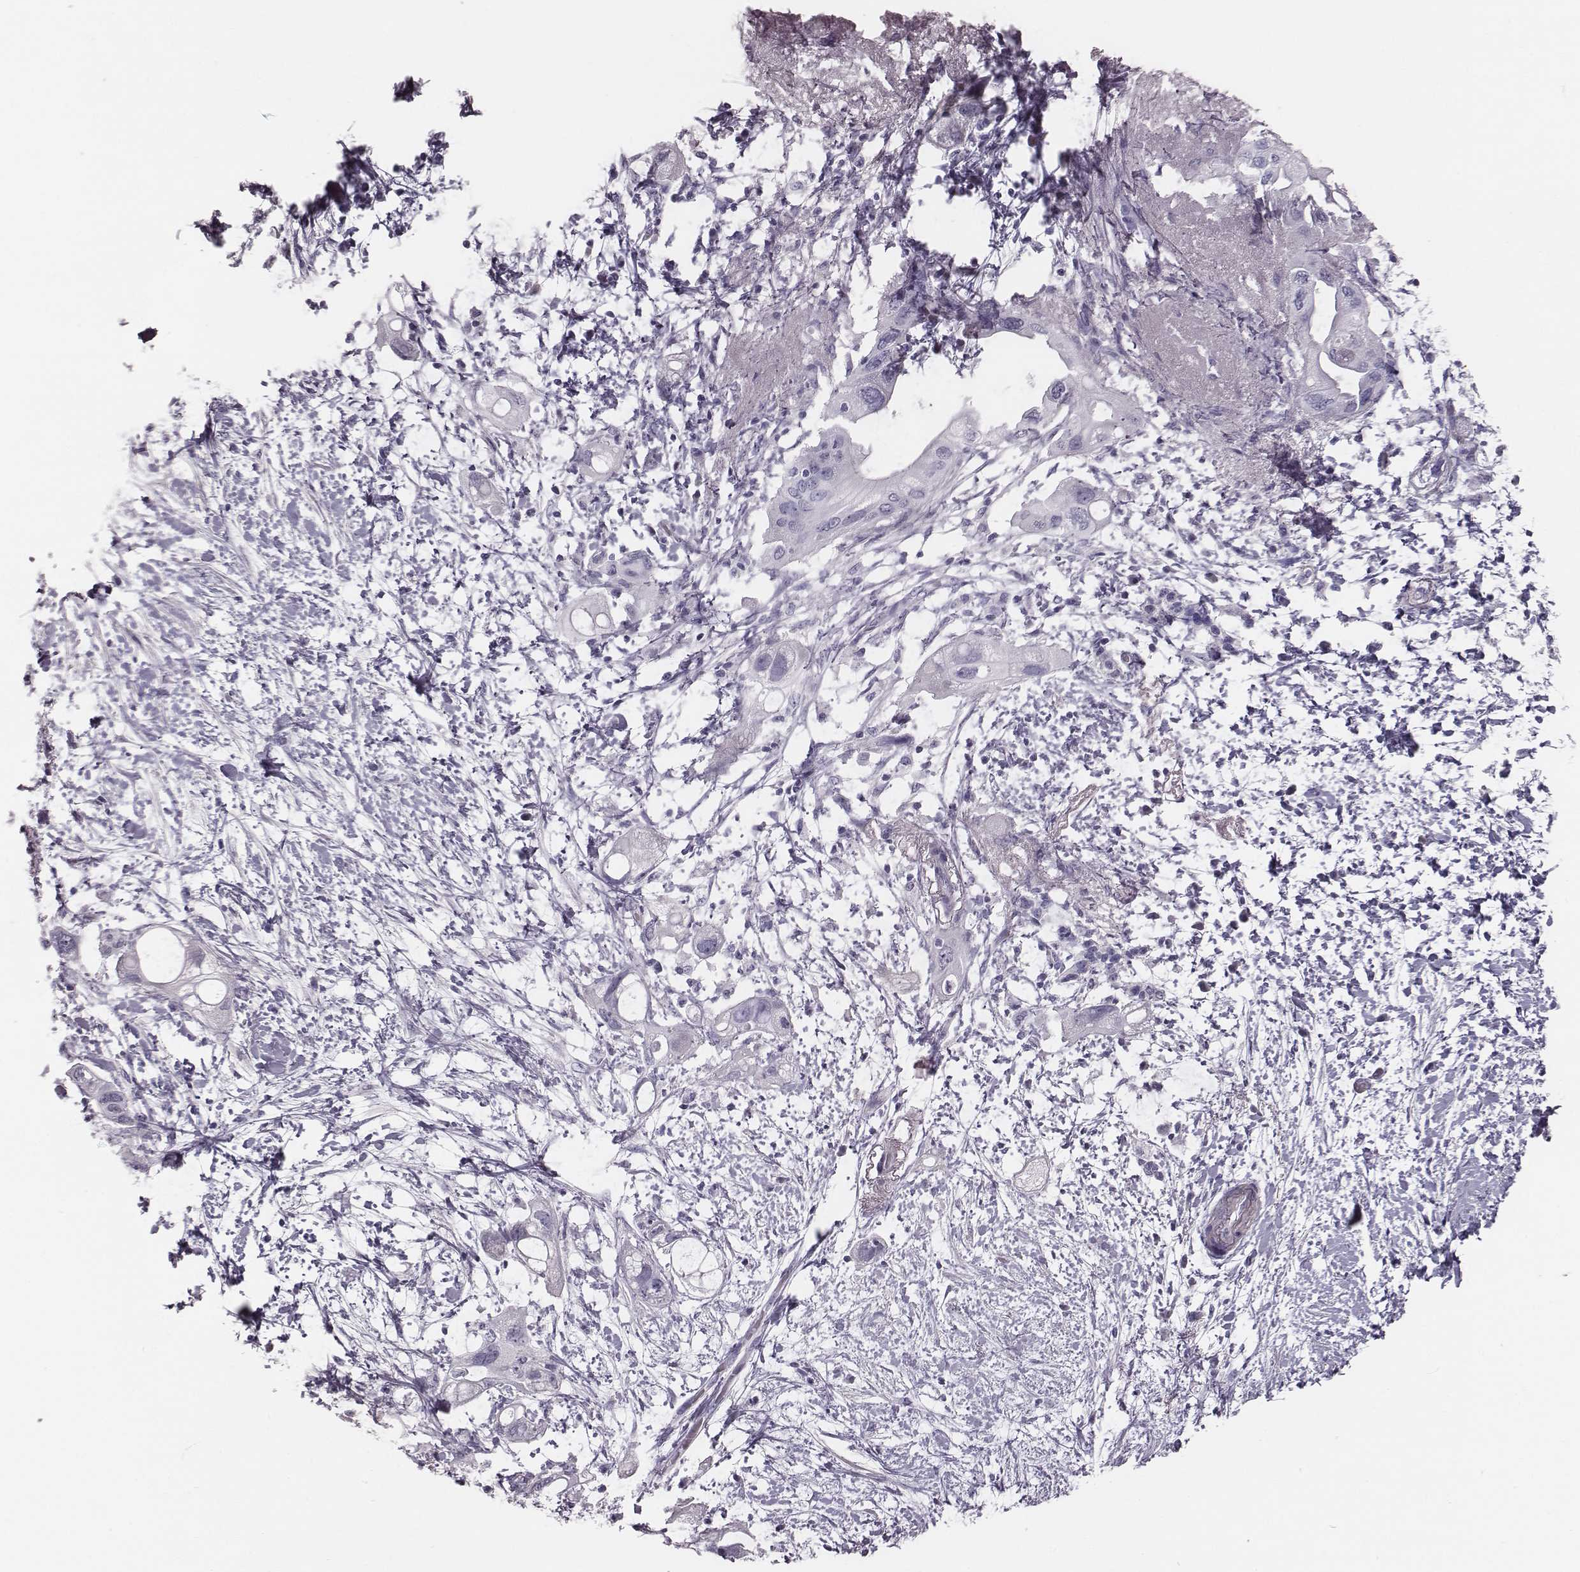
{"staining": {"intensity": "negative", "quantity": "none", "location": "none"}, "tissue": "pancreatic cancer", "cell_type": "Tumor cells", "image_type": "cancer", "snomed": [{"axis": "morphology", "description": "Adenocarcinoma, NOS"}, {"axis": "topography", "description": "Pancreas"}], "caption": "Immunohistochemistry photomicrograph of human adenocarcinoma (pancreatic) stained for a protein (brown), which shows no staining in tumor cells.", "gene": "CRISP1", "patient": {"sex": "female", "age": 72}}